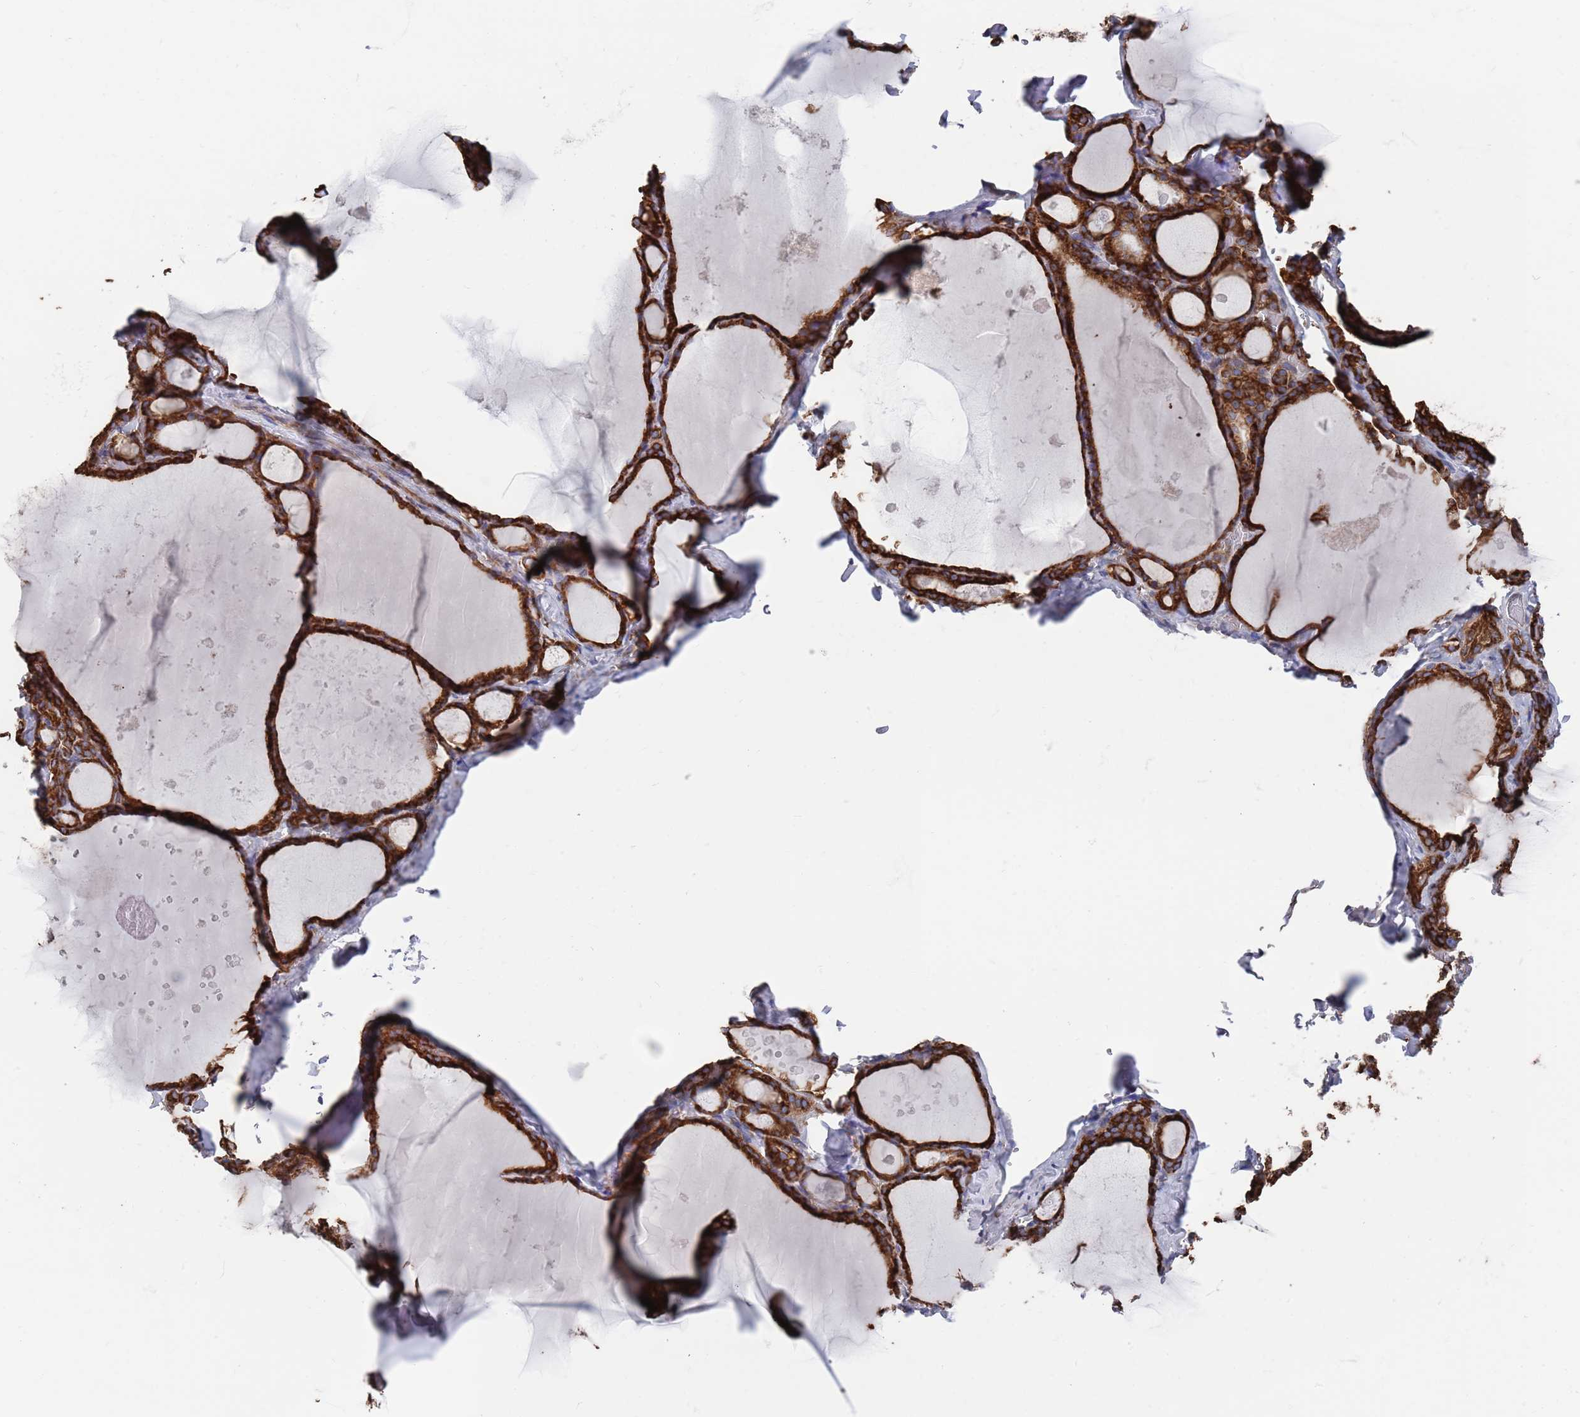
{"staining": {"intensity": "strong", "quantity": ">75%", "location": "cytoplasmic/membranous"}, "tissue": "thyroid gland", "cell_type": "Glandular cells", "image_type": "normal", "snomed": [{"axis": "morphology", "description": "Normal tissue, NOS"}, {"axis": "topography", "description": "Thyroid gland"}], "caption": "A histopathology image of thyroid gland stained for a protein exhibits strong cytoplasmic/membranous brown staining in glandular cells.", "gene": "GID8", "patient": {"sex": "male", "age": 56}}